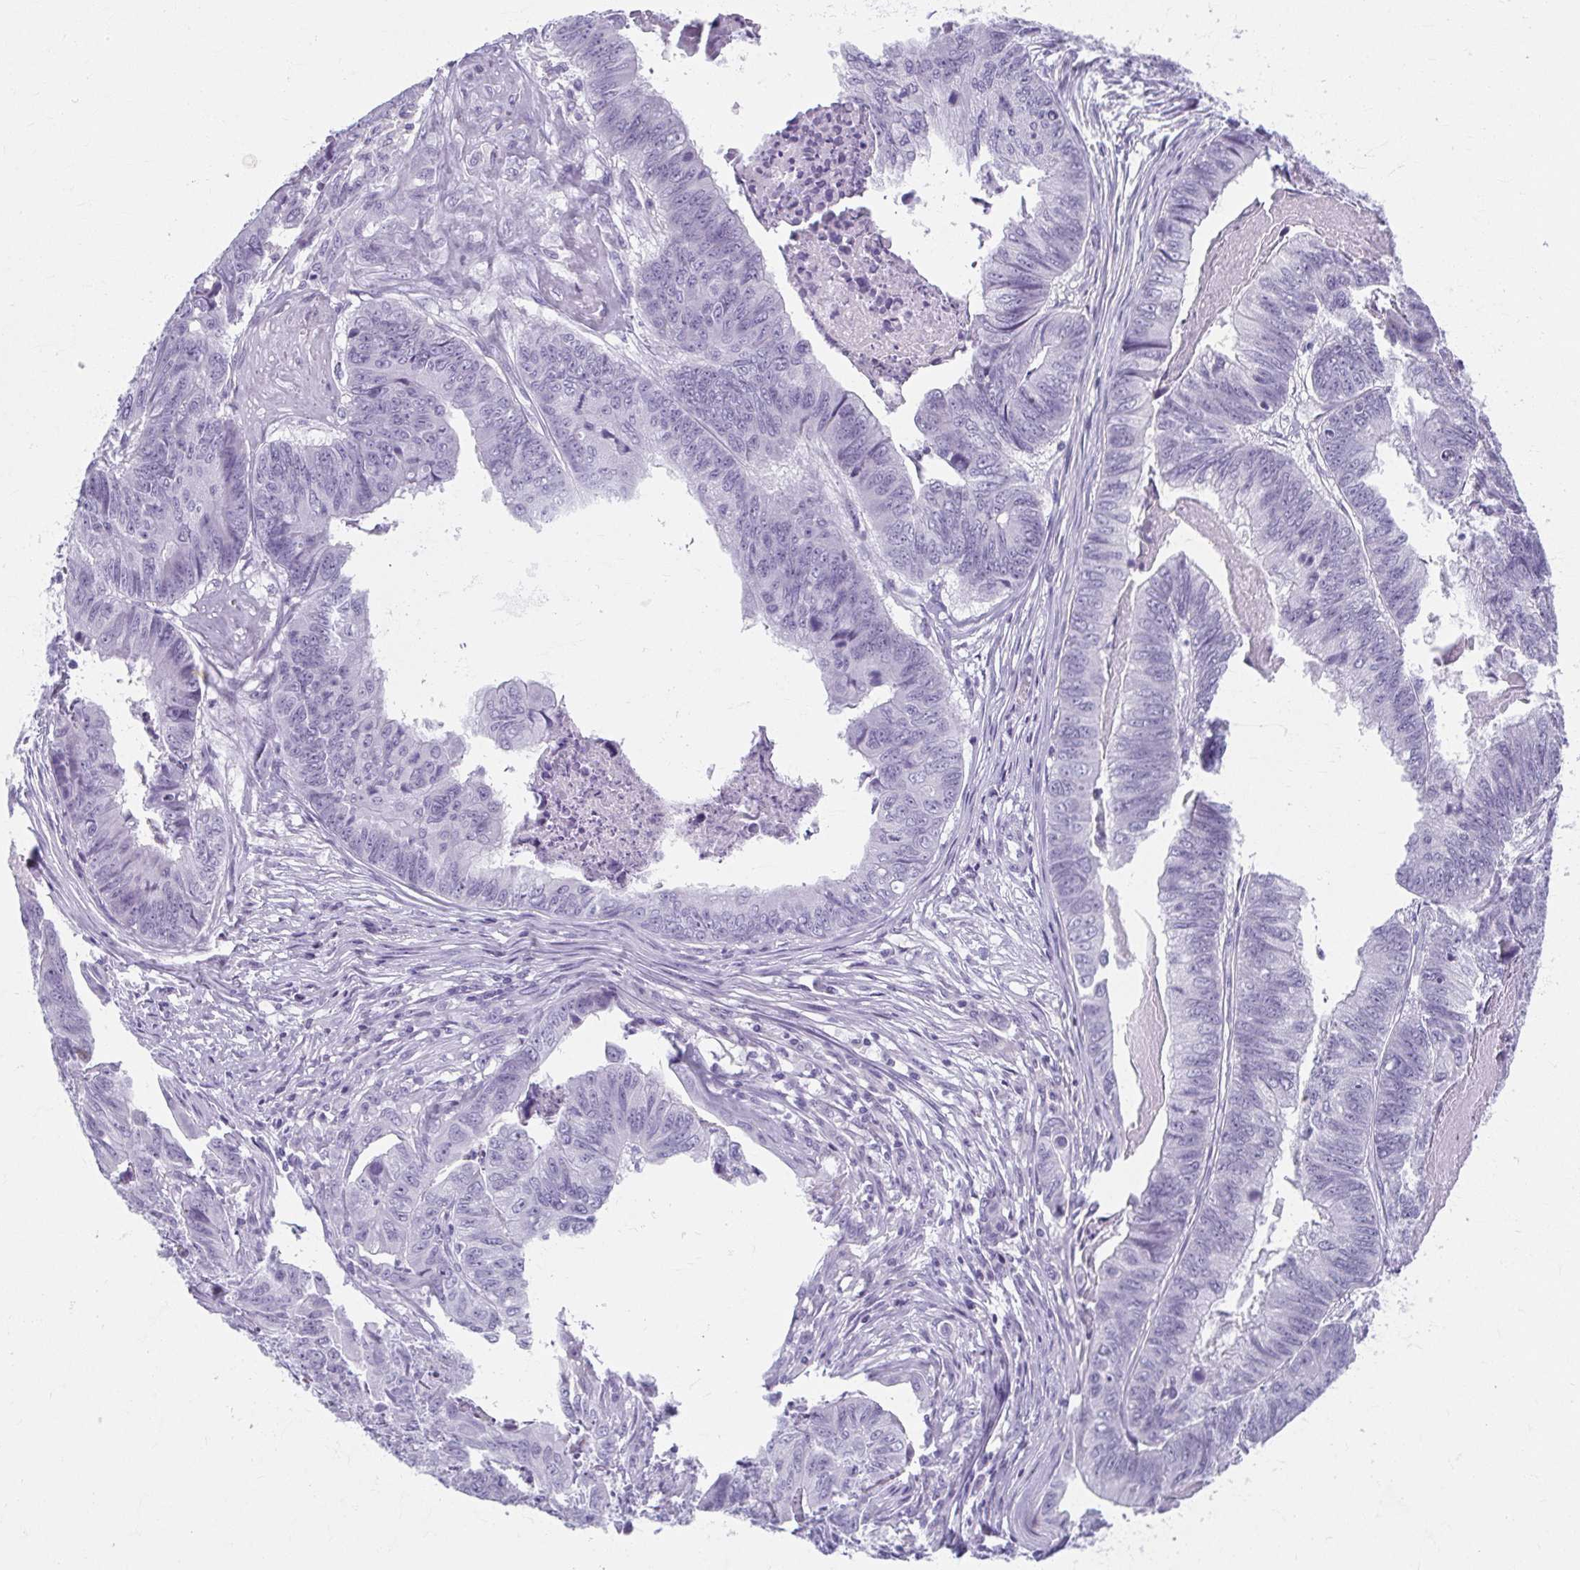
{"staining": {"intensity": "negative", "quantity": "none", "location": "none"}, "tissue": "stomach cancer", "cell_type": "Tumor cells", "image_type": "cancer", "snomed": [{"axis": "morphology", "description": "Adenocarcinoma, NOS"}, {"axis": "topography", "description": "Stomach, lower"}], "caption": "Human stomach adenocarcinoma stained for a protein using immunohistochemistry demonstrates no staining in tumor cells.", "gene": "MOBP", "patient": {"sex": "male", "age": 77}}